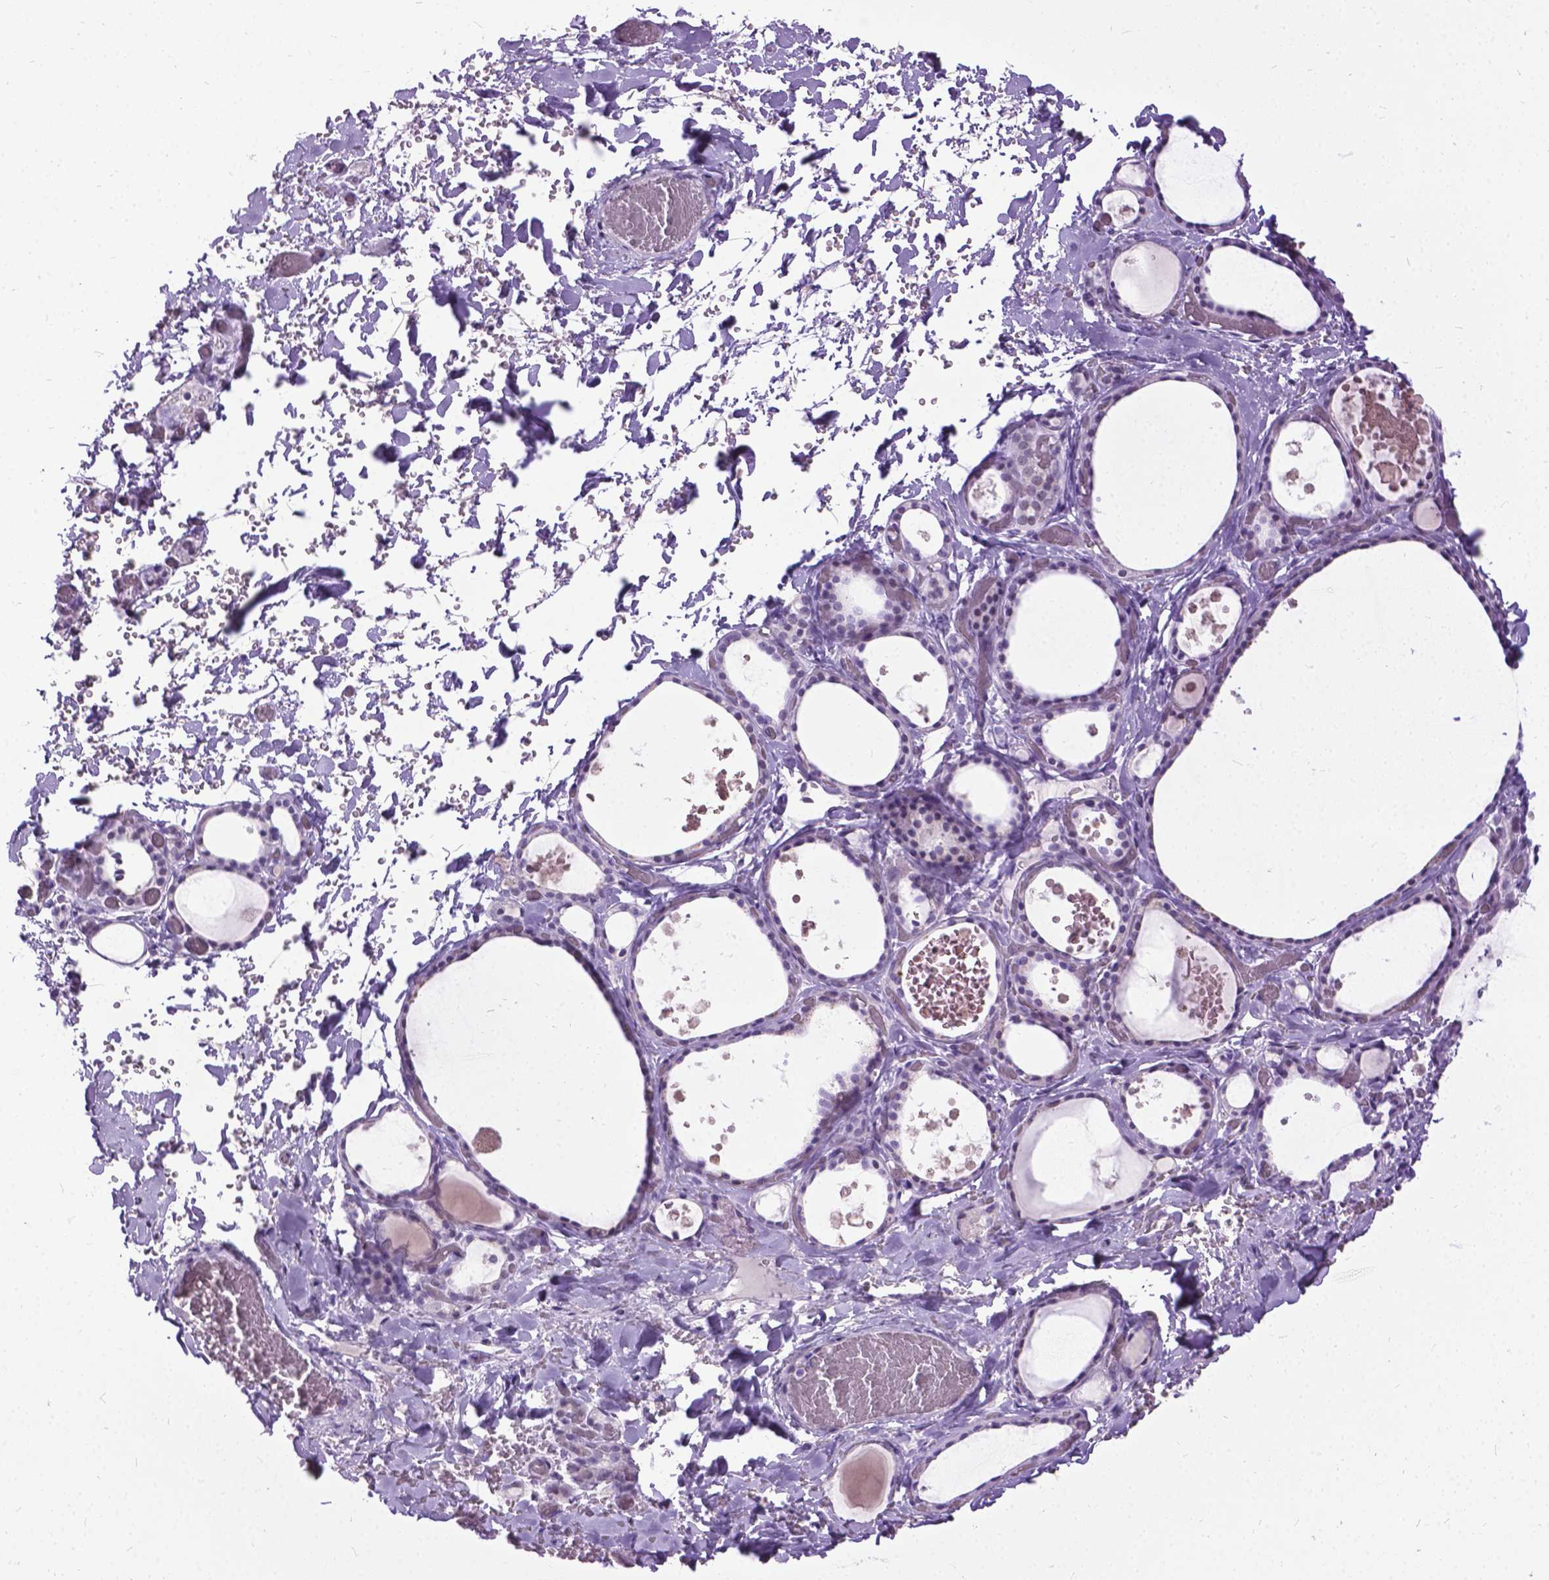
{"staining": {"intensity": "negative", "quantity": "none", "location": "none"}, "tissue": "thyroid gland", "cell_type": "Glandular cells", "image_type": "normal", "snomed": [{"axis": "morphology", "description": "Normal tissue, NOS"}, {"axis": "topography", "description": "Thyroid gland"}], "caption": "Glandular cells are negative for brown protein staining in benign thyroid gland. Brightfield microscopy of immunohistochemistry (IHC) stained with DAB (brown) and hematoxylin (blue), captured at high magnification.", "gene": "PROB1", "patient": {"sex": "female", "age": 56}}